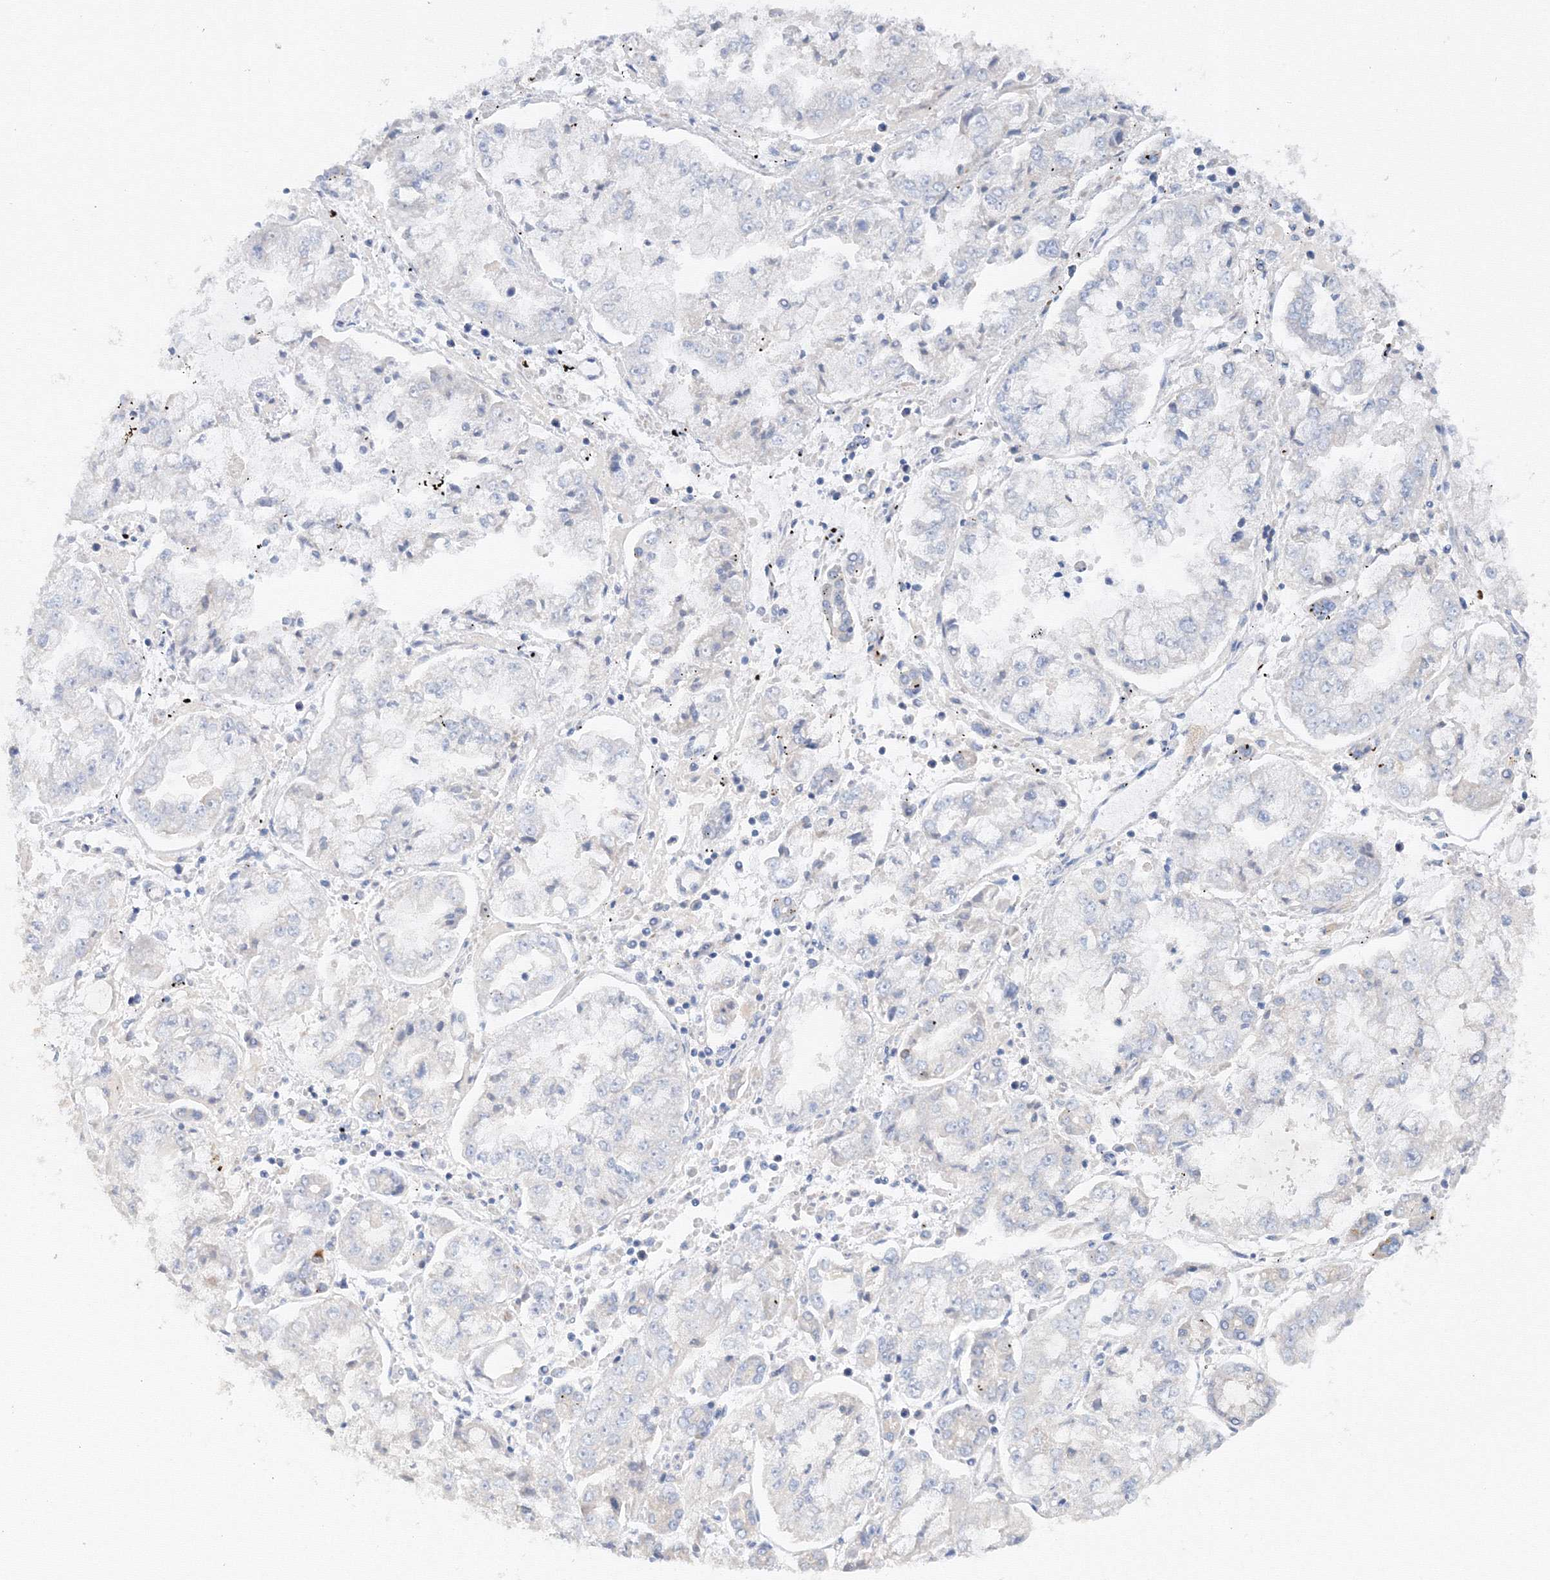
{"staining": {"intensity": "negative", "quantity": "none", "location": "none"}, "tissue": "stomach cancer", "cell_type": "Tumor cells", "image_type": "cancer", "snomed": [{"axis": "morphology", "description": "Adenocarcinoma, NOS"}, {"axis": "topography", "description": "Stomach"}], "caption": "IHC micrograph of stomach cancer (adenocarcinoma) stained for a protein (brown), which demonstrates no staining in tumor cells. (DAB (3,3'-diaminobenzidine) immunohistochemistry (IHC) visualized using brightfield microscopy, high magnification).", "gene": "DIS3L2", "patient": {"sex": "male", "age": 76}}